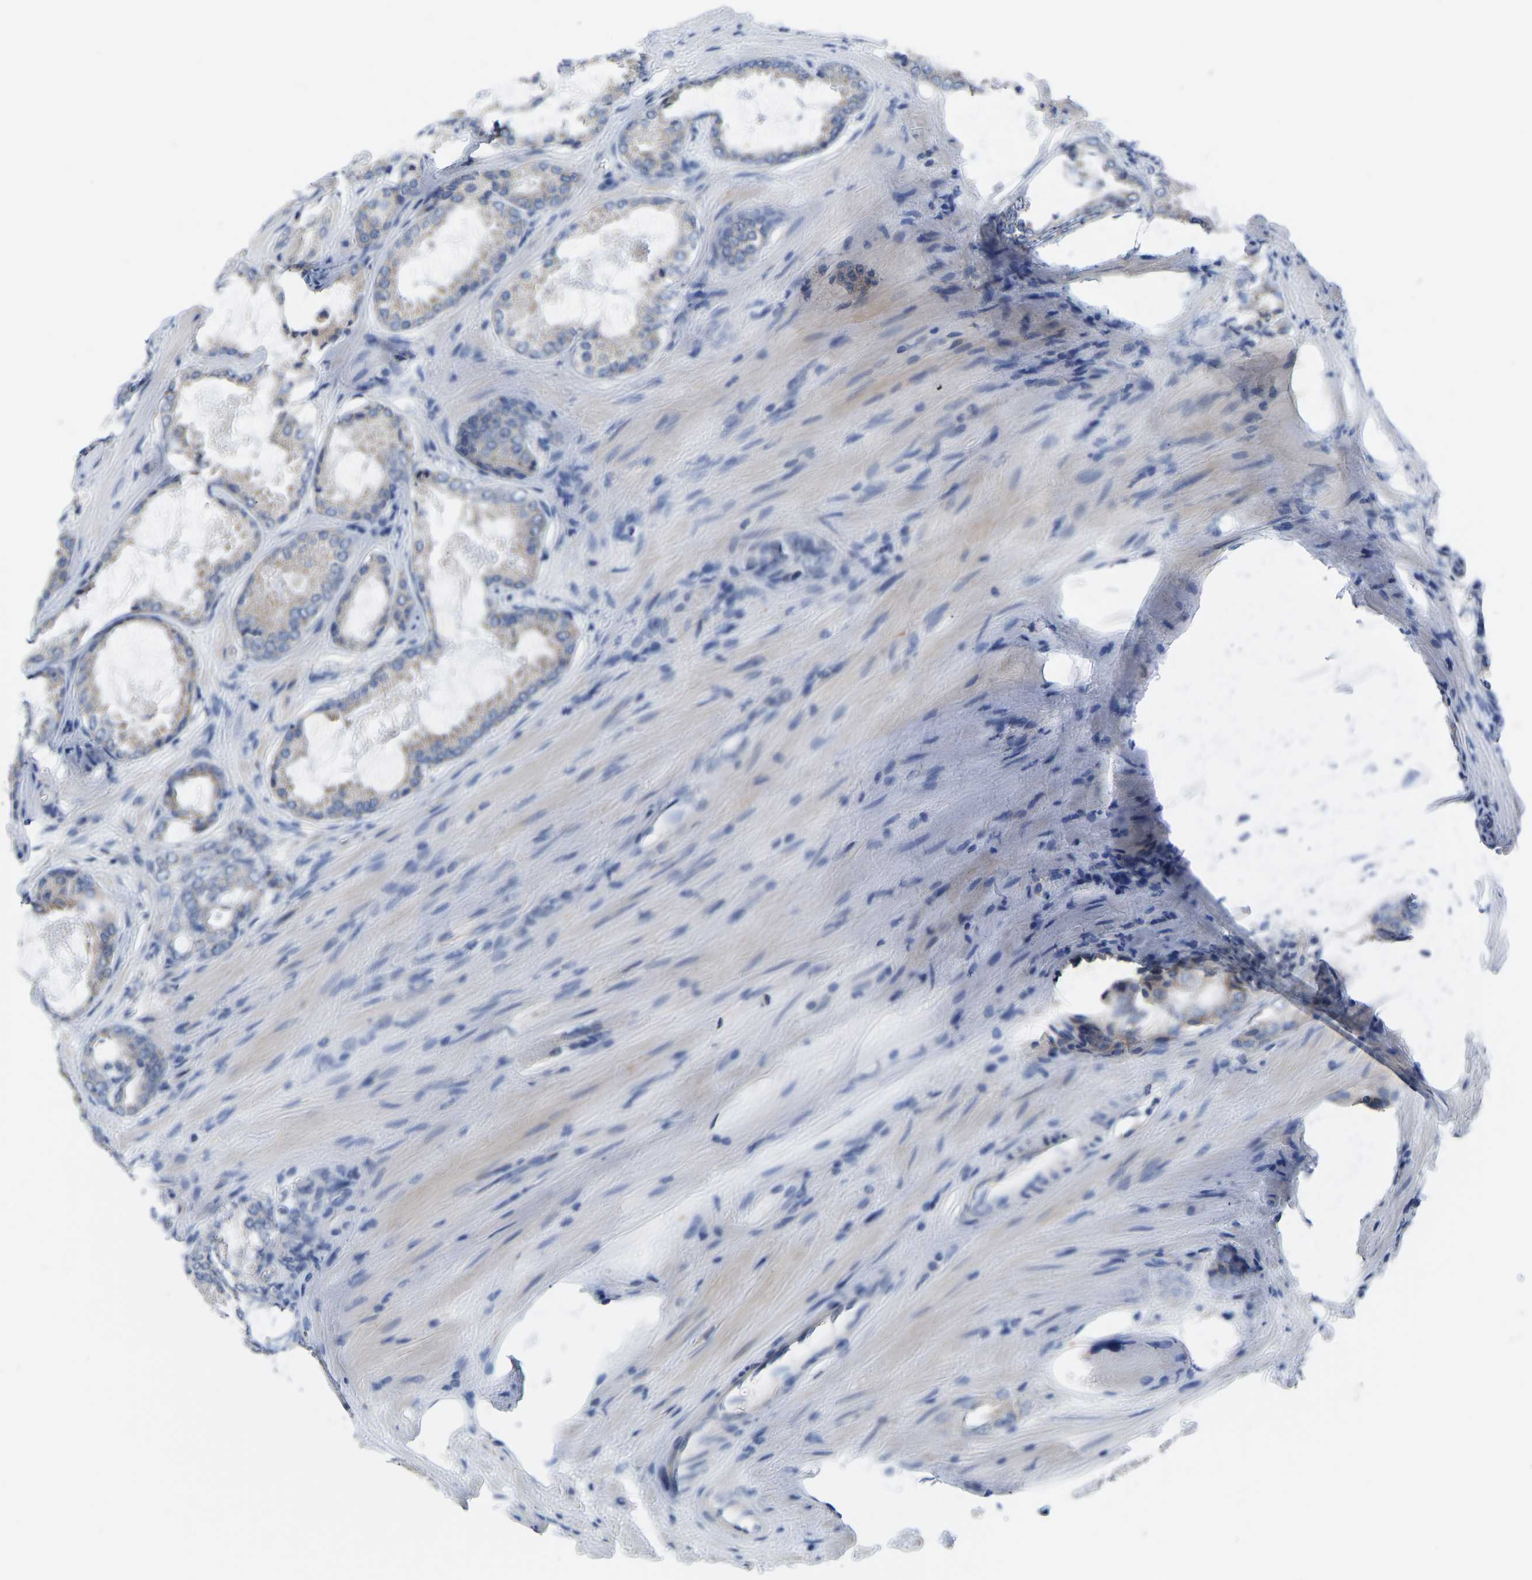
{"staining": {"intensity": "negative", "quantity": "none", "location": "none"}, "tissue": "prostate cancer", "cell_type": "Tumor cells", "image_type": "cancer", "snomed": [{"axis": "morphology", "description": "Adenocarcinoma, High grade"}, {"axis": "topography", "description": "Prostate"}], "caption": "Prostate cancer (adenocarcinoma (high-grade)) was stained to show a protein in brown. There is no significant staining in tumor cells. (DAB (3,3'-diaminobenzidine) immunohistochemistry with hematoxylin counter stain).", "gene": "OLIG2", "patient": {"sex": "male", "age": 65}}